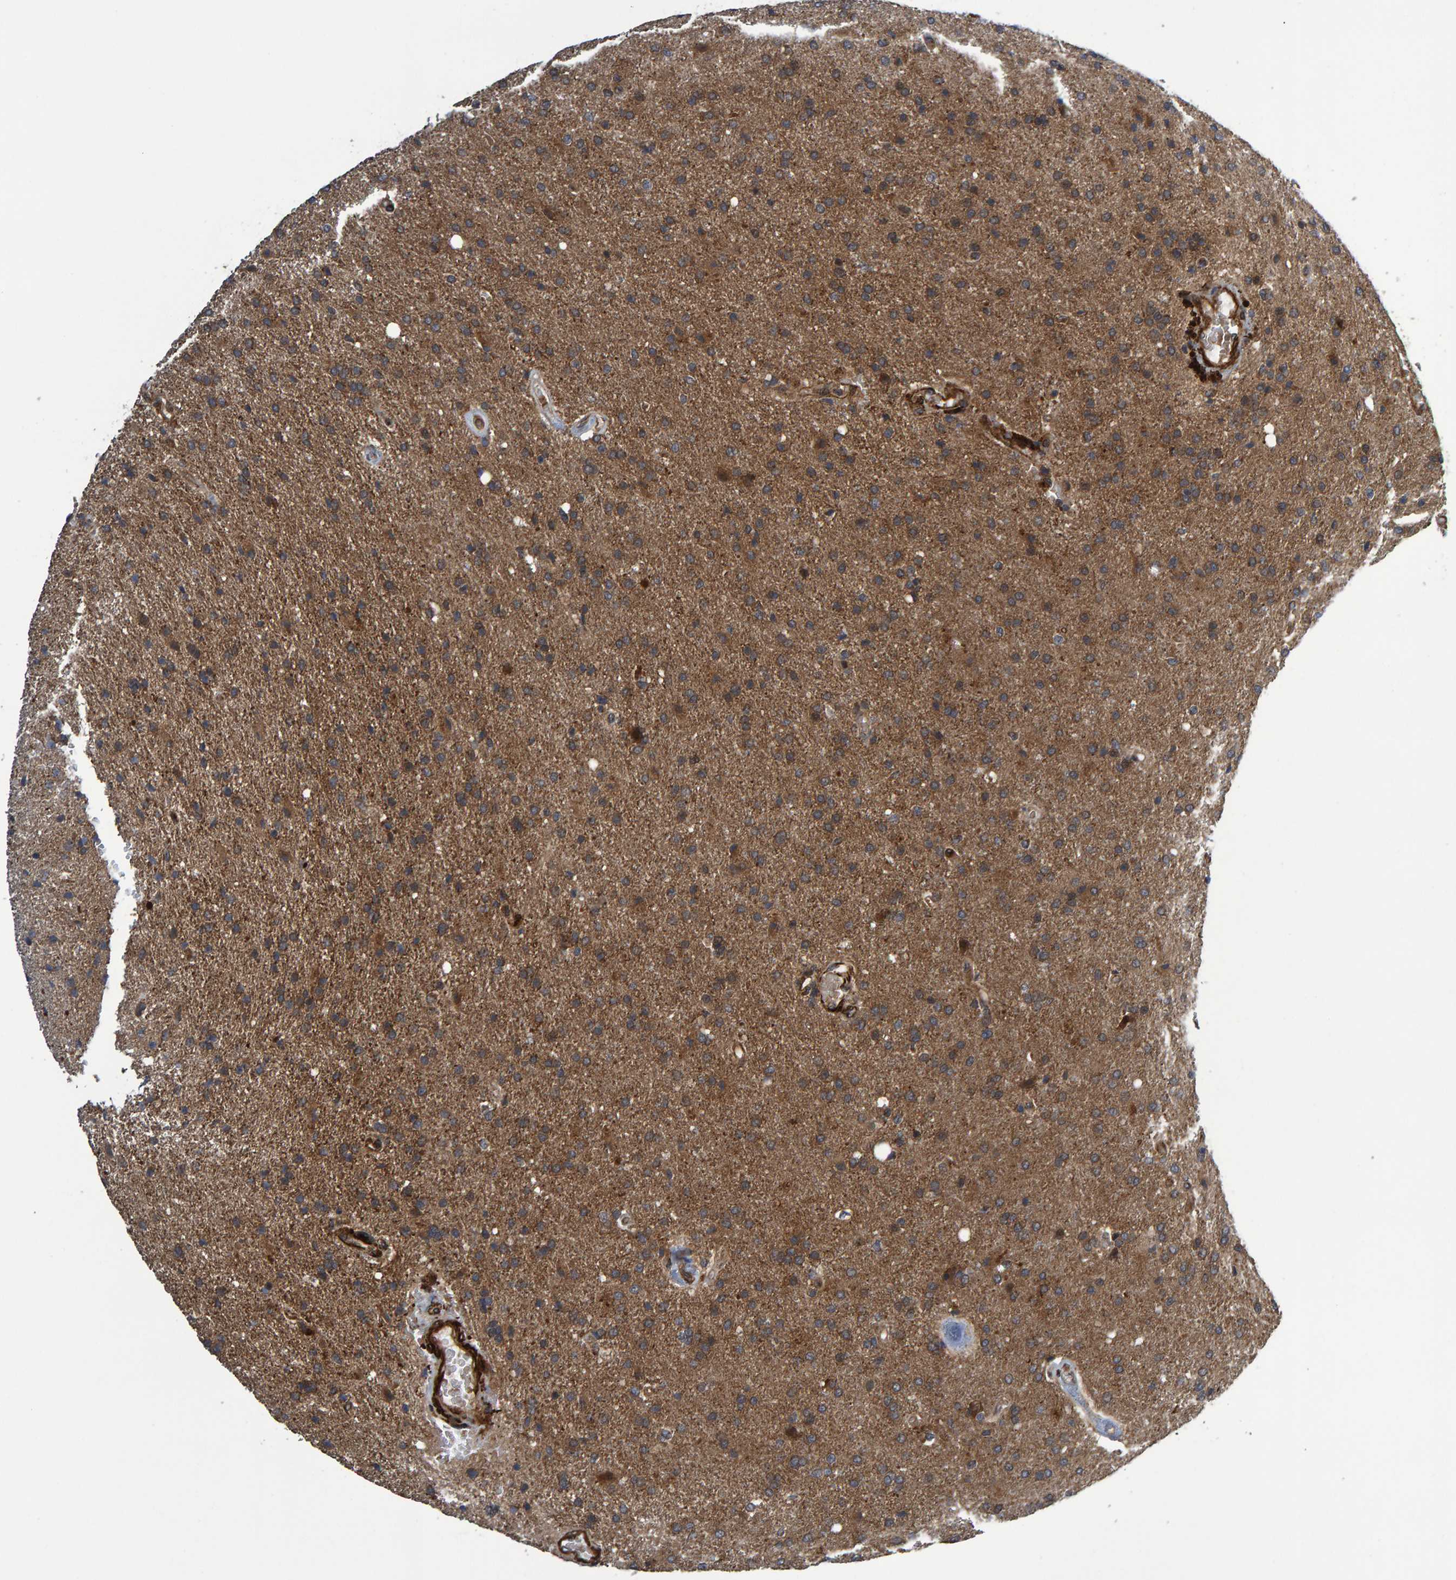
{"staining": {"intensity": "moderate", "quantity": ">75%", "location": "cytoplasmic/membranous"}, "tissue": "glioma", "cell_type": "Tumor cells", "image_type": "cancer", "snomed": [{"axis": "morphology", "description": "Glioma, malignant, High grade"}, {"axis": "topography", "description": "Brain"}], "caption": "Protein expression analysis of malignant glioma (high-grade) shows moderate cytoplasmic/membranous positivity in approximately >75% of tumor cells. Immunohistochemistry stains the protein in brown and the nuclei are stained blue.", "gene": "ATP6V1H", "patient": {"sex": "male", "age": 72}}